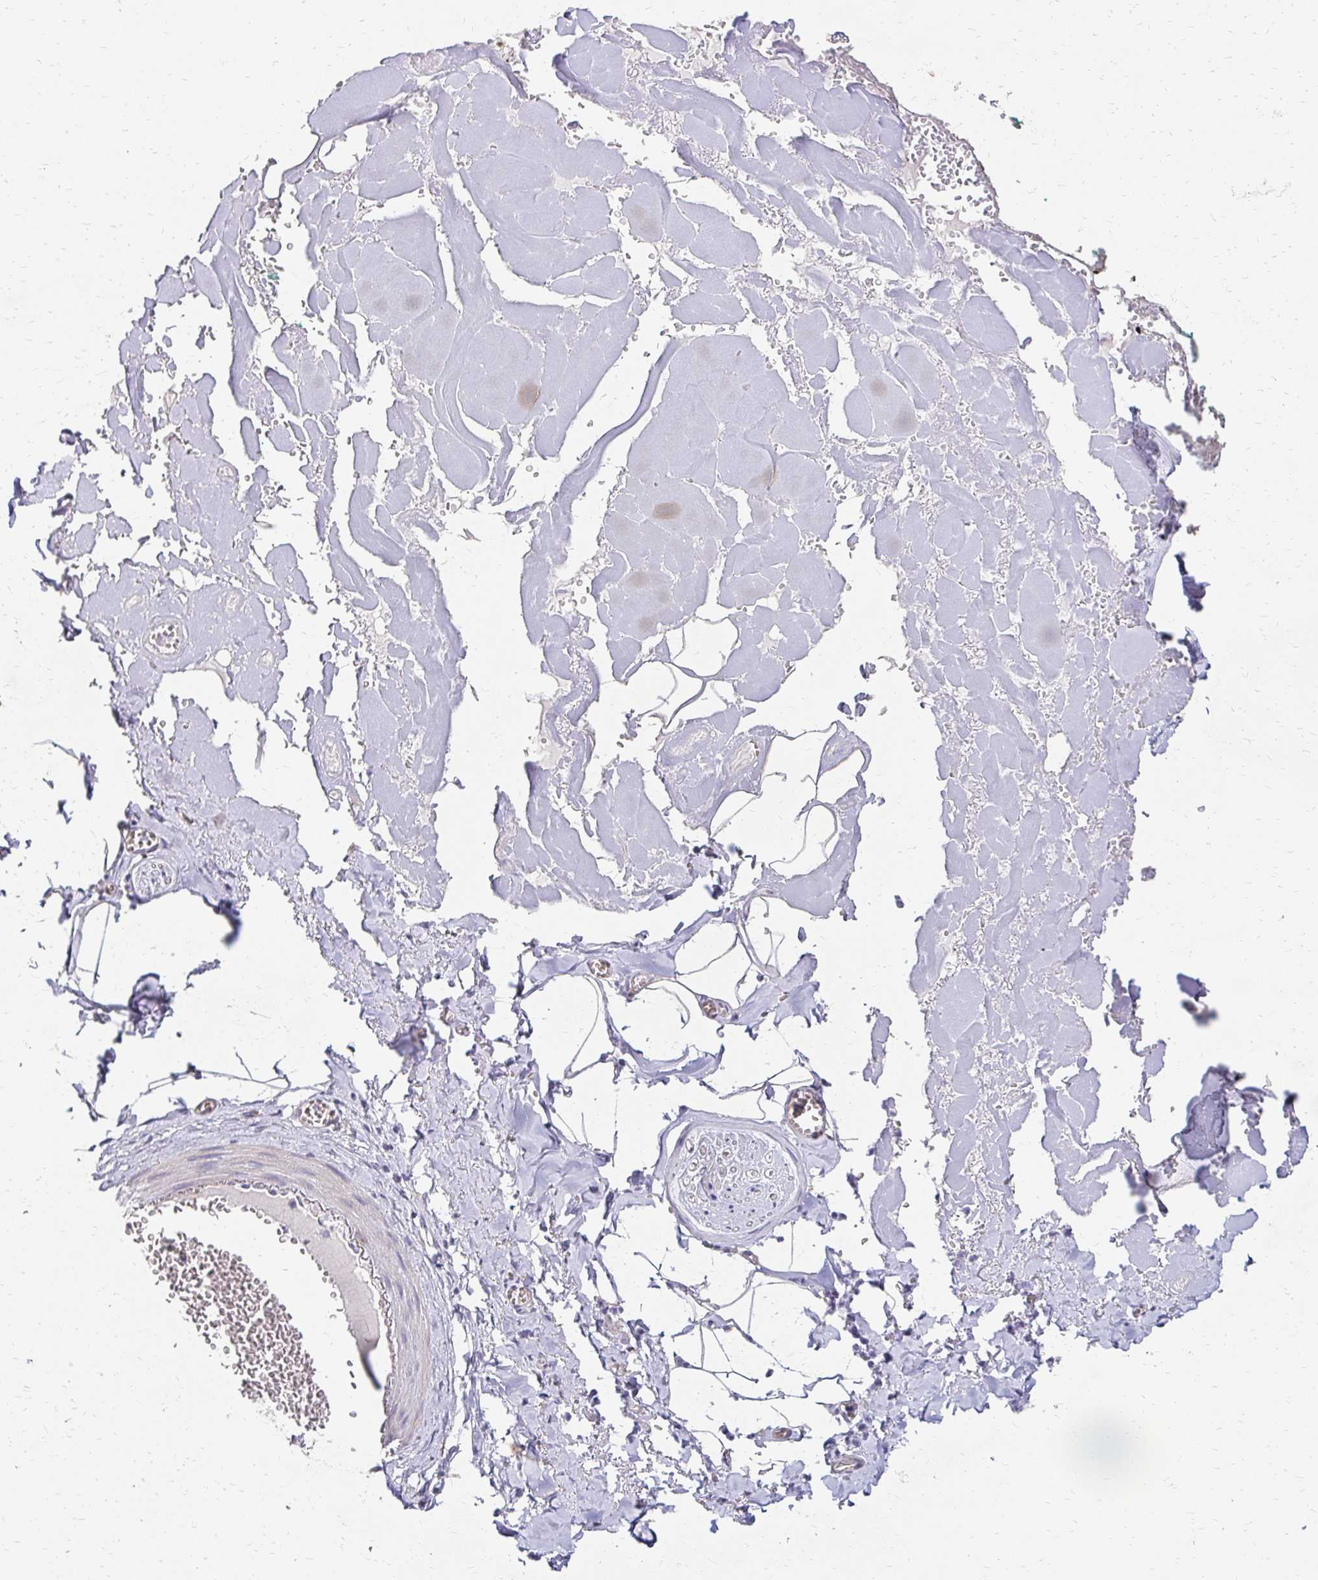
{"staining": {"intensity": "negative", "quantity": "none", "location": "none"}, "tissue": "adipose tissue", "cell_type": "Adipocytes", "image_type": "normal", "snomed": [{"axis": "morphology", "description": "Normal tissue, NOS"}, {"axis": "topography", "description": "Vulva"}, {"axis": "topography", "description": "Peripheral nerve tissue"}], "caption": "DAB (3,3'-diaminobenzidine) immunohistochemical staining of unremarkable human adipose tissue reveals no significant expression in adipocytes.", "gene": "PRIMA1", "patient": {"sex": "female", "age": 66}}